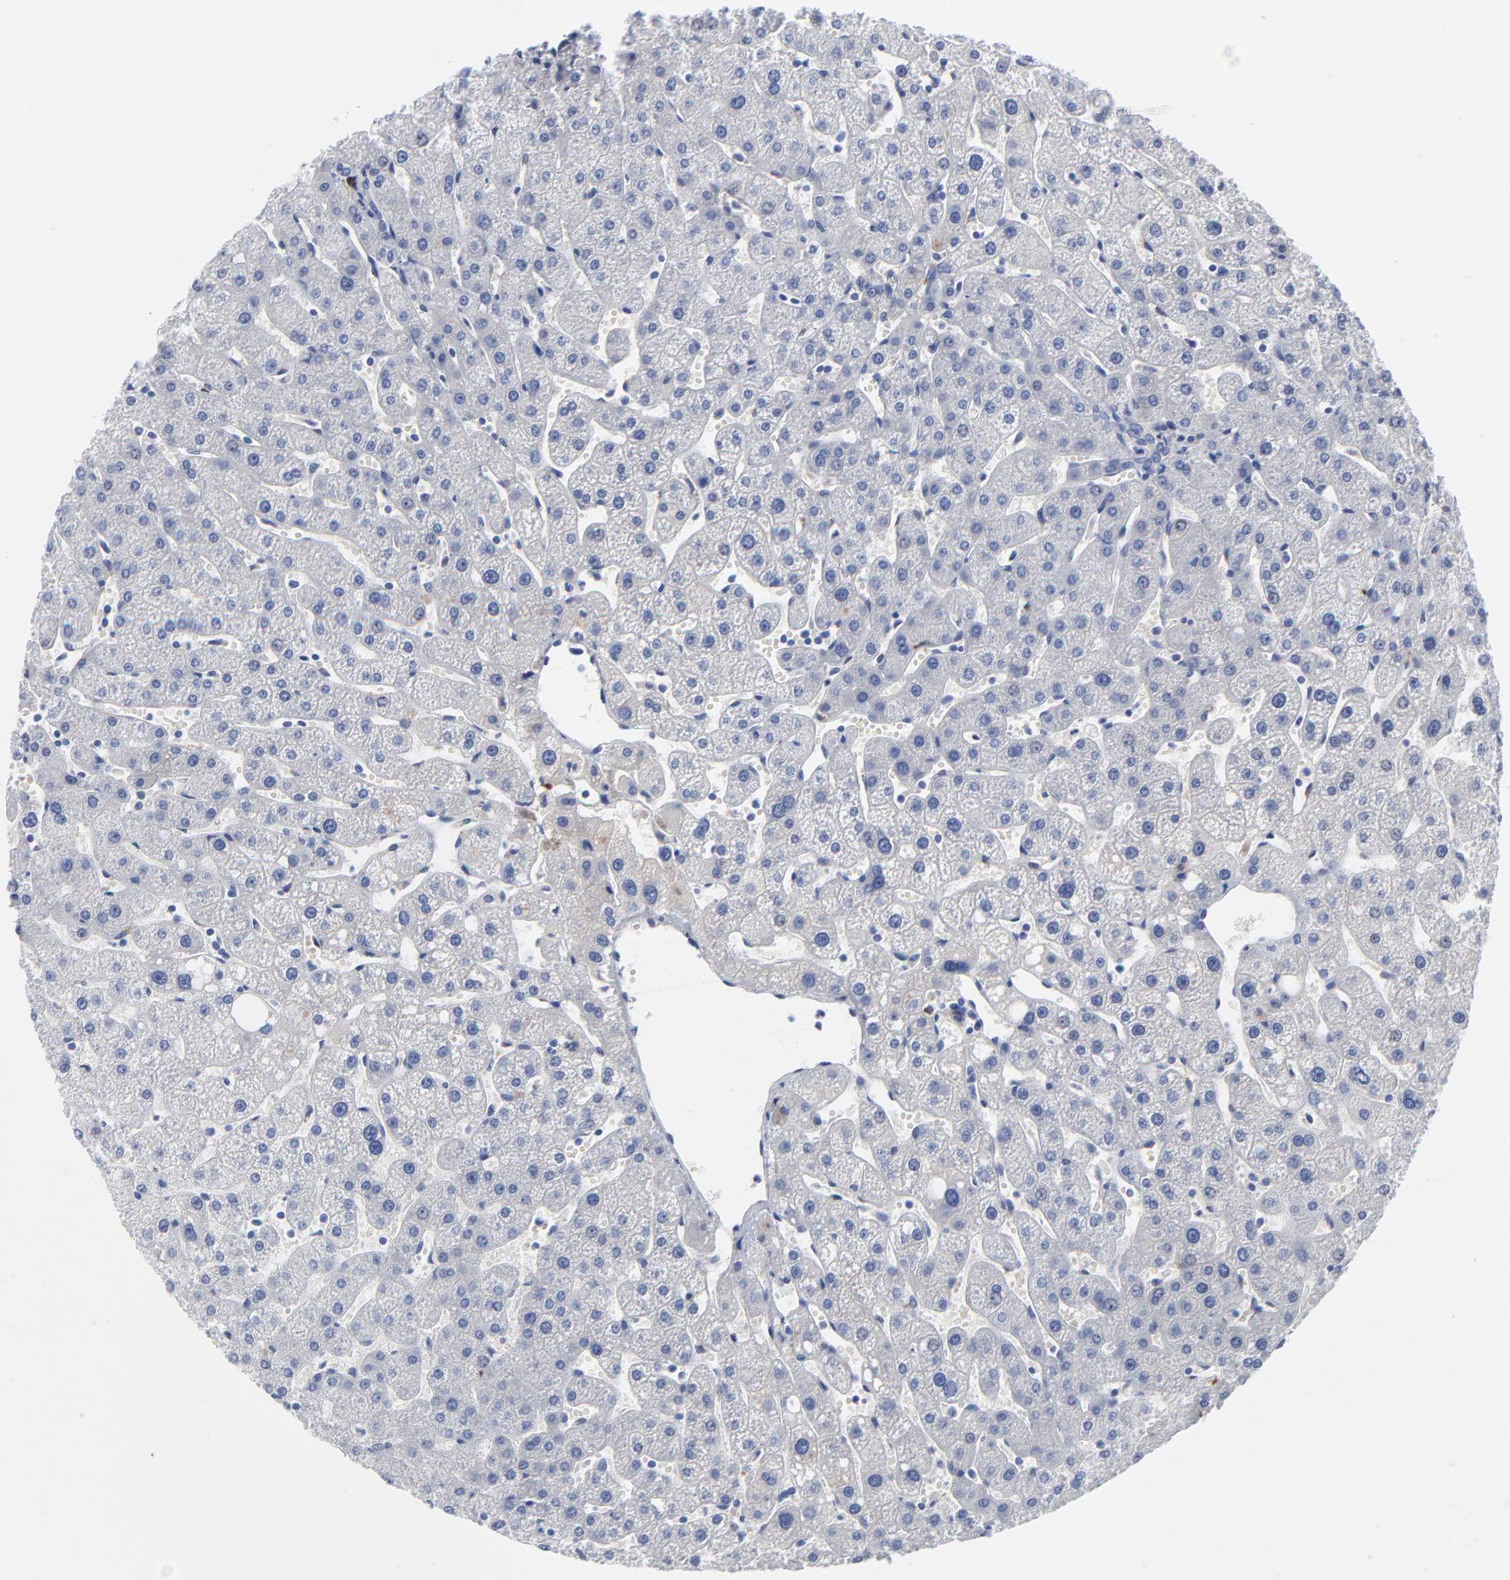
{"staining": {"intensity": "negative", "quantity": "none", "location": "none"}, "tissue": "liver", "cell_type": "Cholangiocytes", "image_type": "normal", "snomed": [{"axis": "morphology", "description": "Normal tissue, NOS"}, {"axis": "topography", "description": "Liver"}], "caption": "Image shows no significant protein positivity in cholangiocytes of benign liver. (Brightfield microscopy of DAB IHC at high magnification).", "gene": "CDK1", "patient": {"sex": "male", "age": 67}}